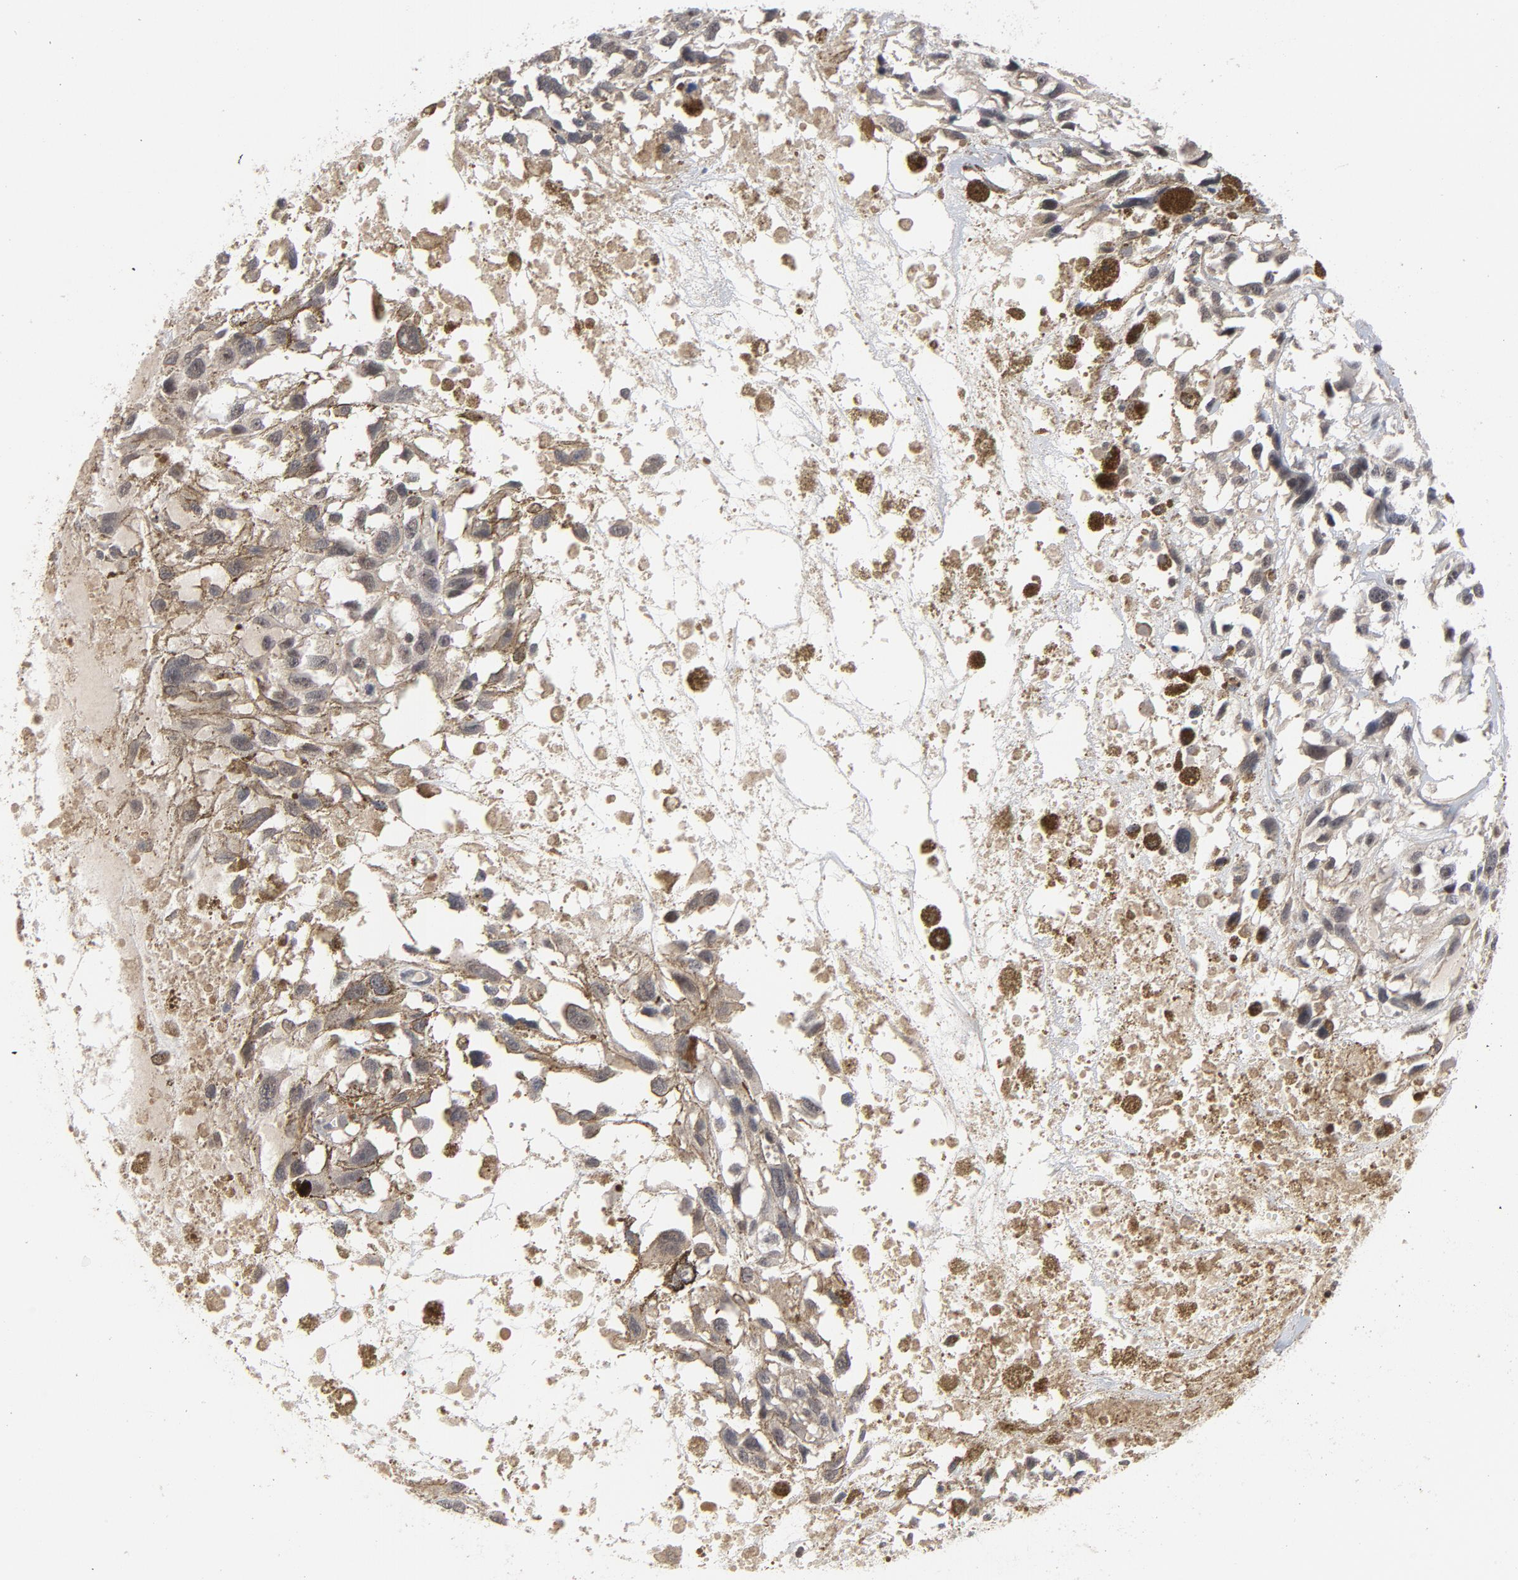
{"staining": {"intensity": "negative", "quantity": "none", "location": "none"}, "tissue": "melanoma", "cell_type": "Tumor cells", "image_type": "cancer", "snomed": [{"axis": "morphology", "description": "Malignant melanoma, Metastatic site"}, {"axis": "topography", "description": "Lymph node"}], "caption": "This is an immunohistochemistry (IHC) image of melanoma. There is no expression in tumor cells.", "gene": "RTL5", "patient": {"sex": "male", "age": 59}}